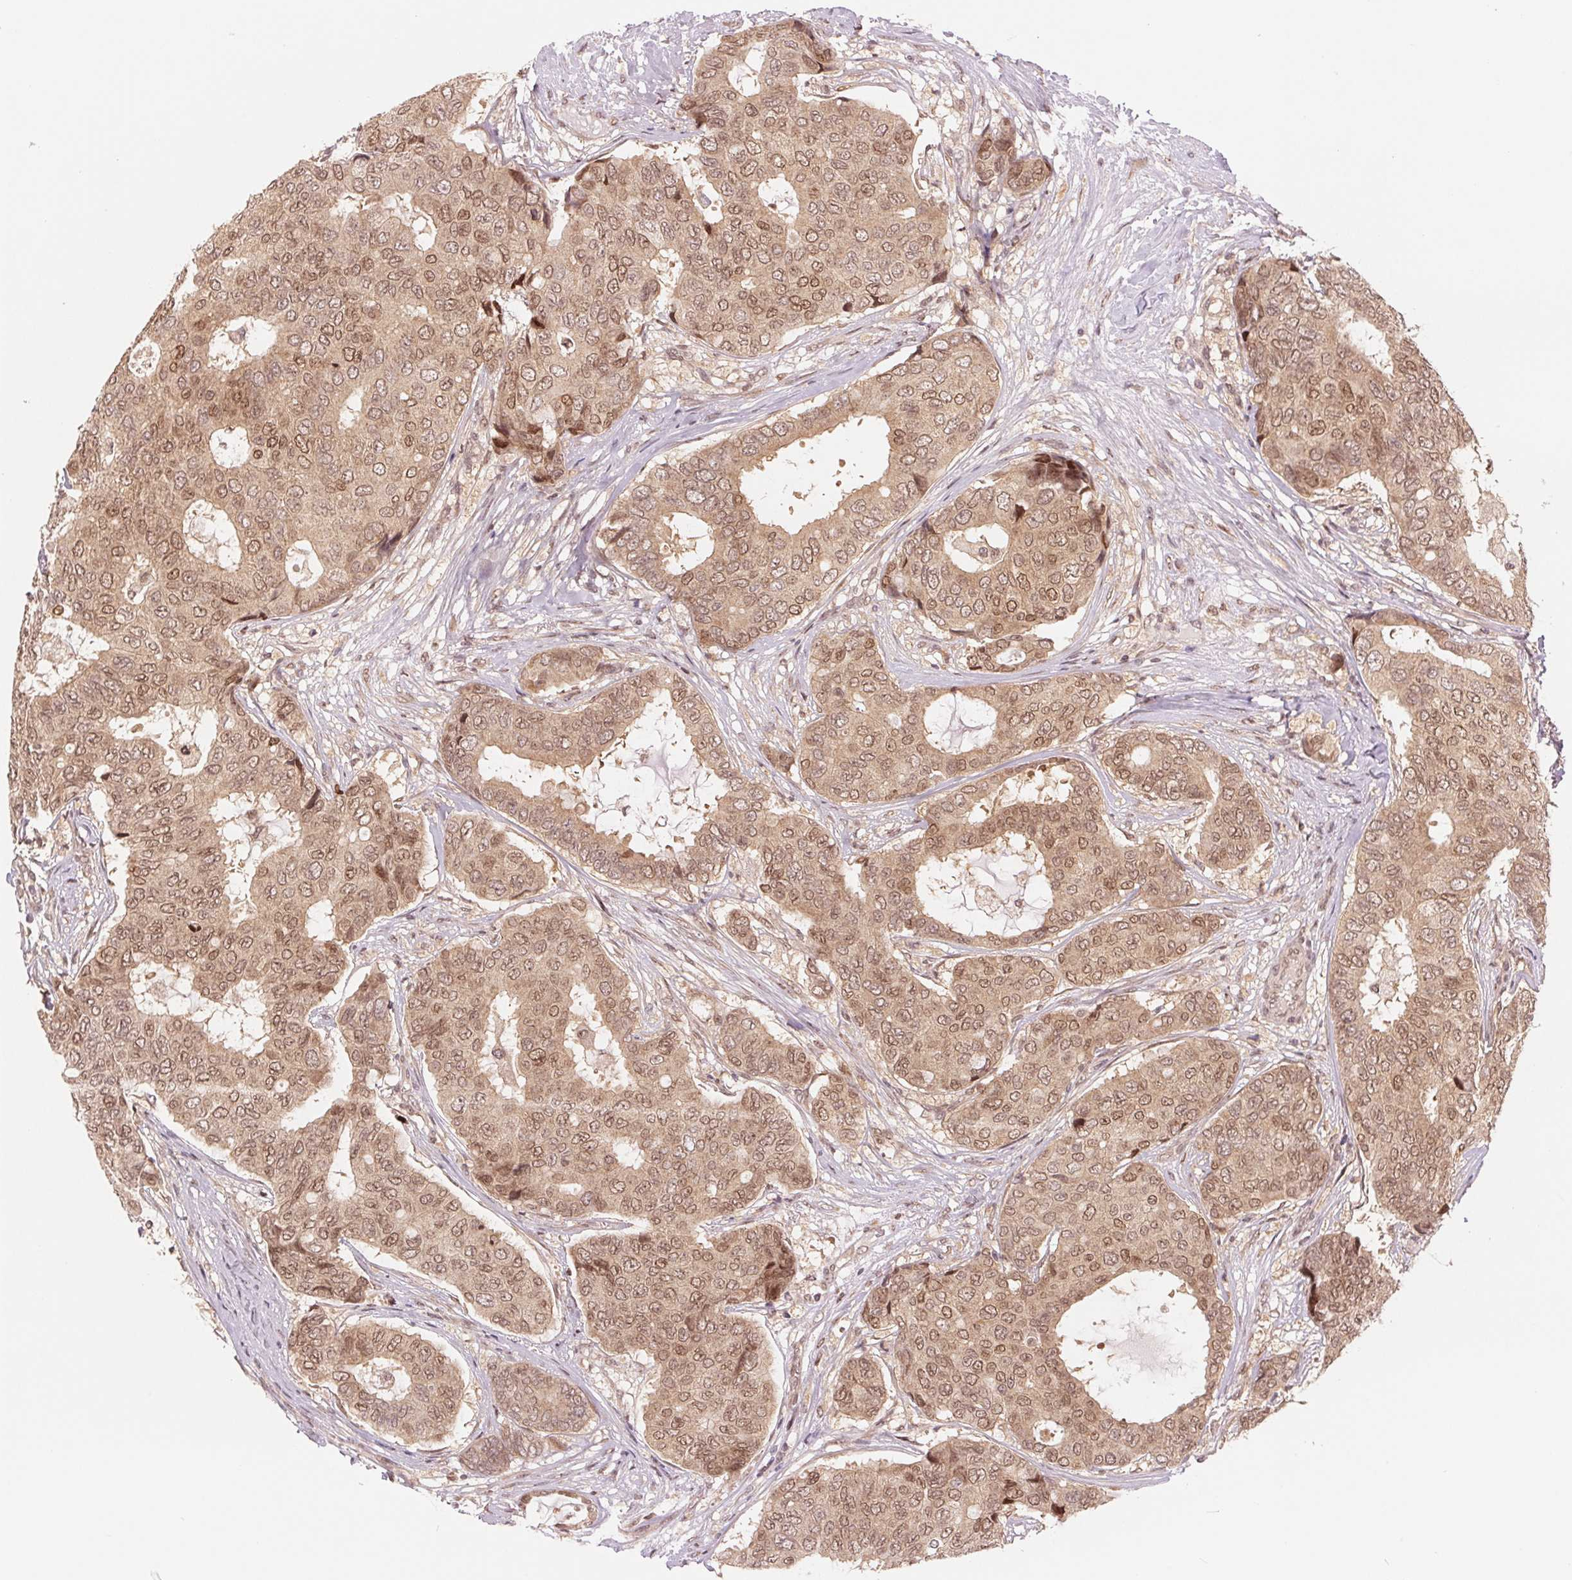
{"staining": {"intensity": "moderate", "quantity": ">75%", "location": "cytoplasmic/membranous,nuclear"}, "tissue": "breast cancer", "cell_type": "Tumor cells", "image_type": "cancer", "snomed": [{"axis": "morphology", "description": "Duct carcinoma"}, {"axis": "topography", "description": "Breast"}], "caption": "Breast cancer tissue shows moderate cytoplasmic/membranous and nuclear staining in approximately >75% of tumor cells, visualized by immunohistochemistry.", "gene": "ERI3", "patient": {"sex": "female", "age": 75}}